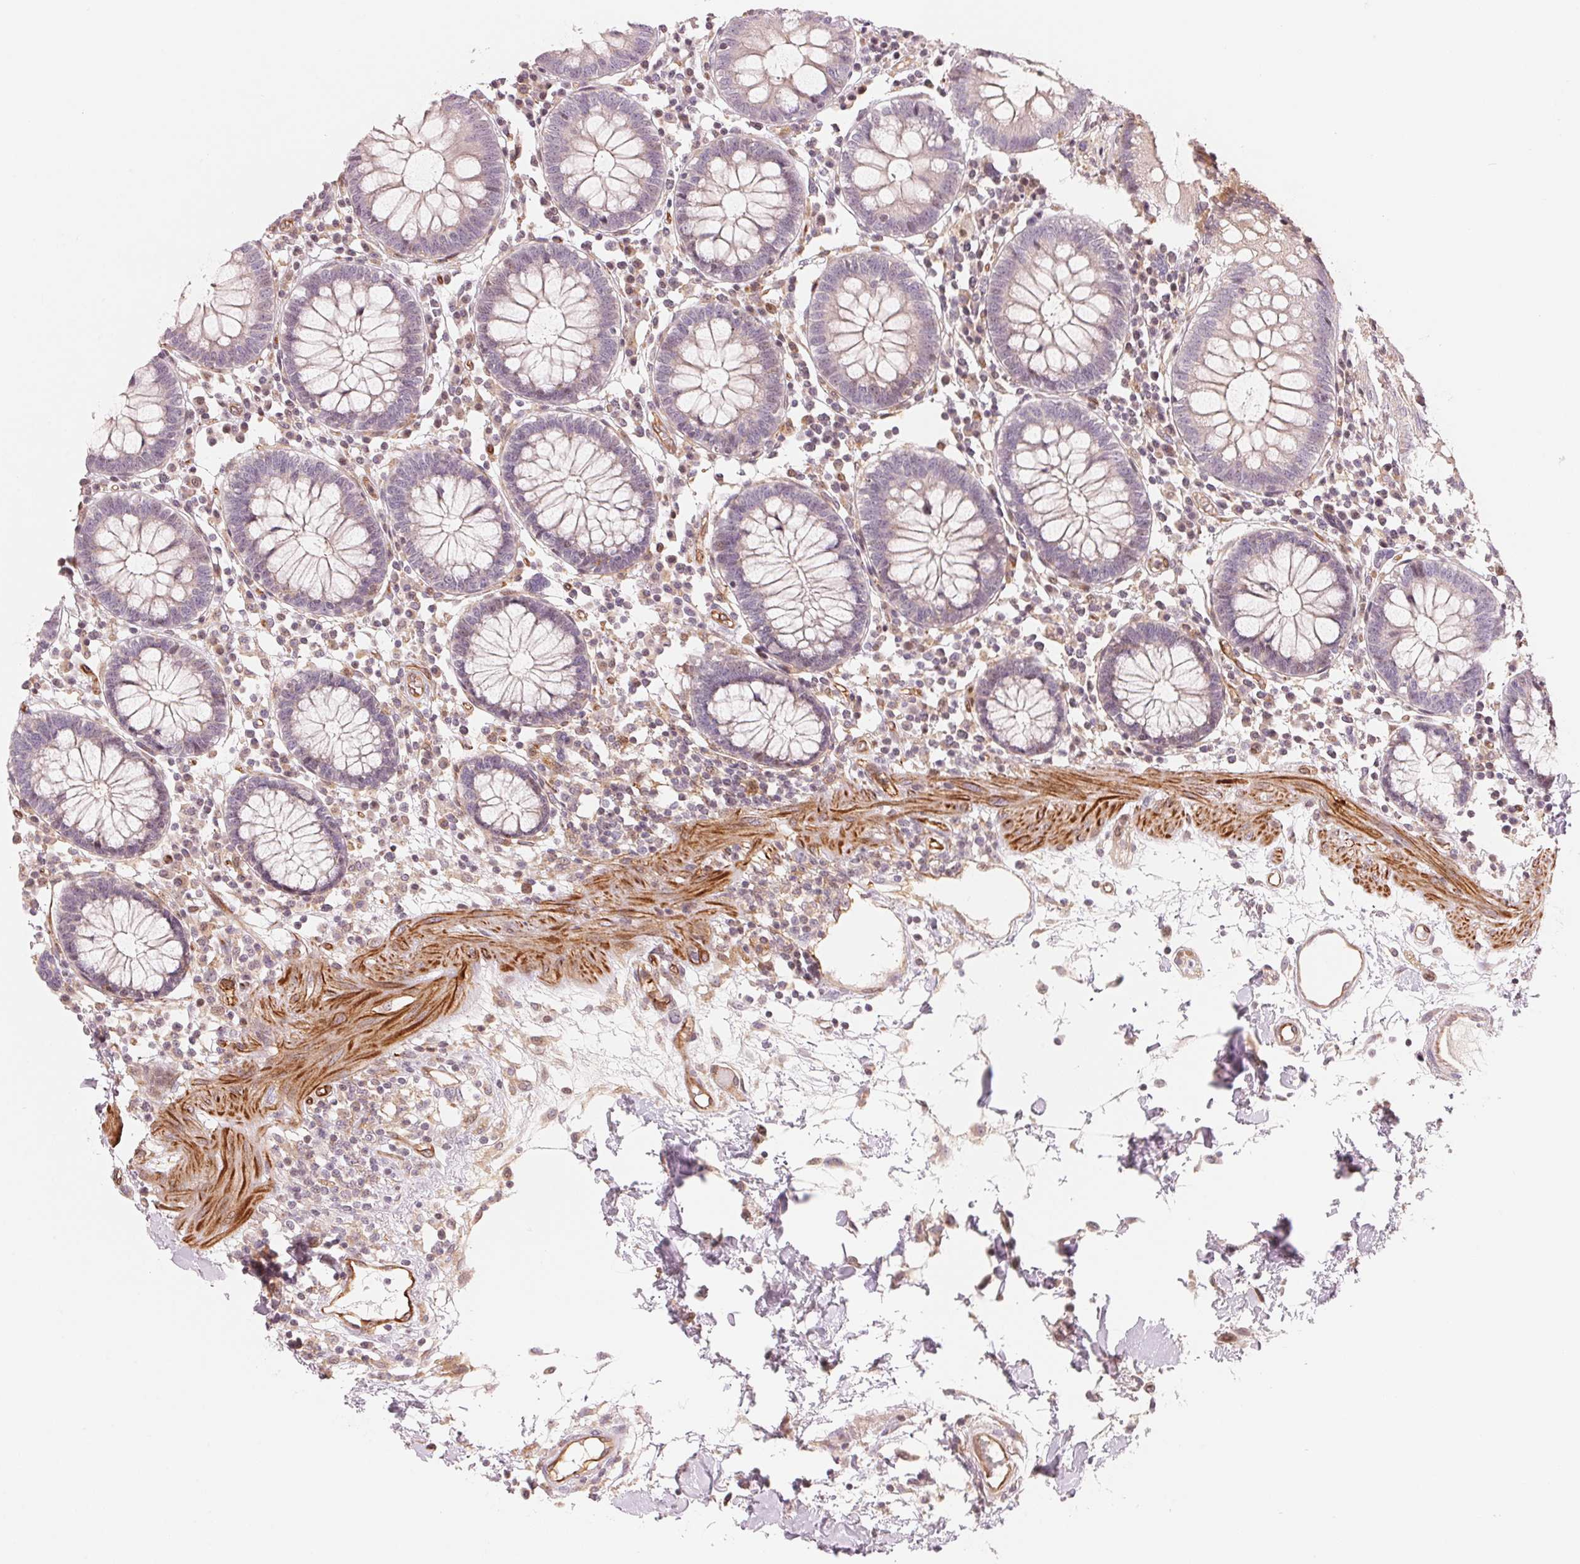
{"staining": {"intensity": "weak", "quantity": ">75%", "location": "cytoplasmic/membranous"}, "tissue": "colon", "cell_type": "Endothelial cells", "image_type": "normal", "snomed": [{"axis": "morphology", "description": "Normal tissue, NOS"}, {"axis": "morphology", "description": "Adenocarcinoma, NOS"}, {"axis": "topography", "description": "Colon"}], "caption": "This image demonstrates immunohistochemistry staining of benign human colon, with low weak cytoplasmic/membranous positivity in approximately >75% of endothelial cells.", "gene": "SLC17A4", "patient": {"sex": "male", "age": 83}}